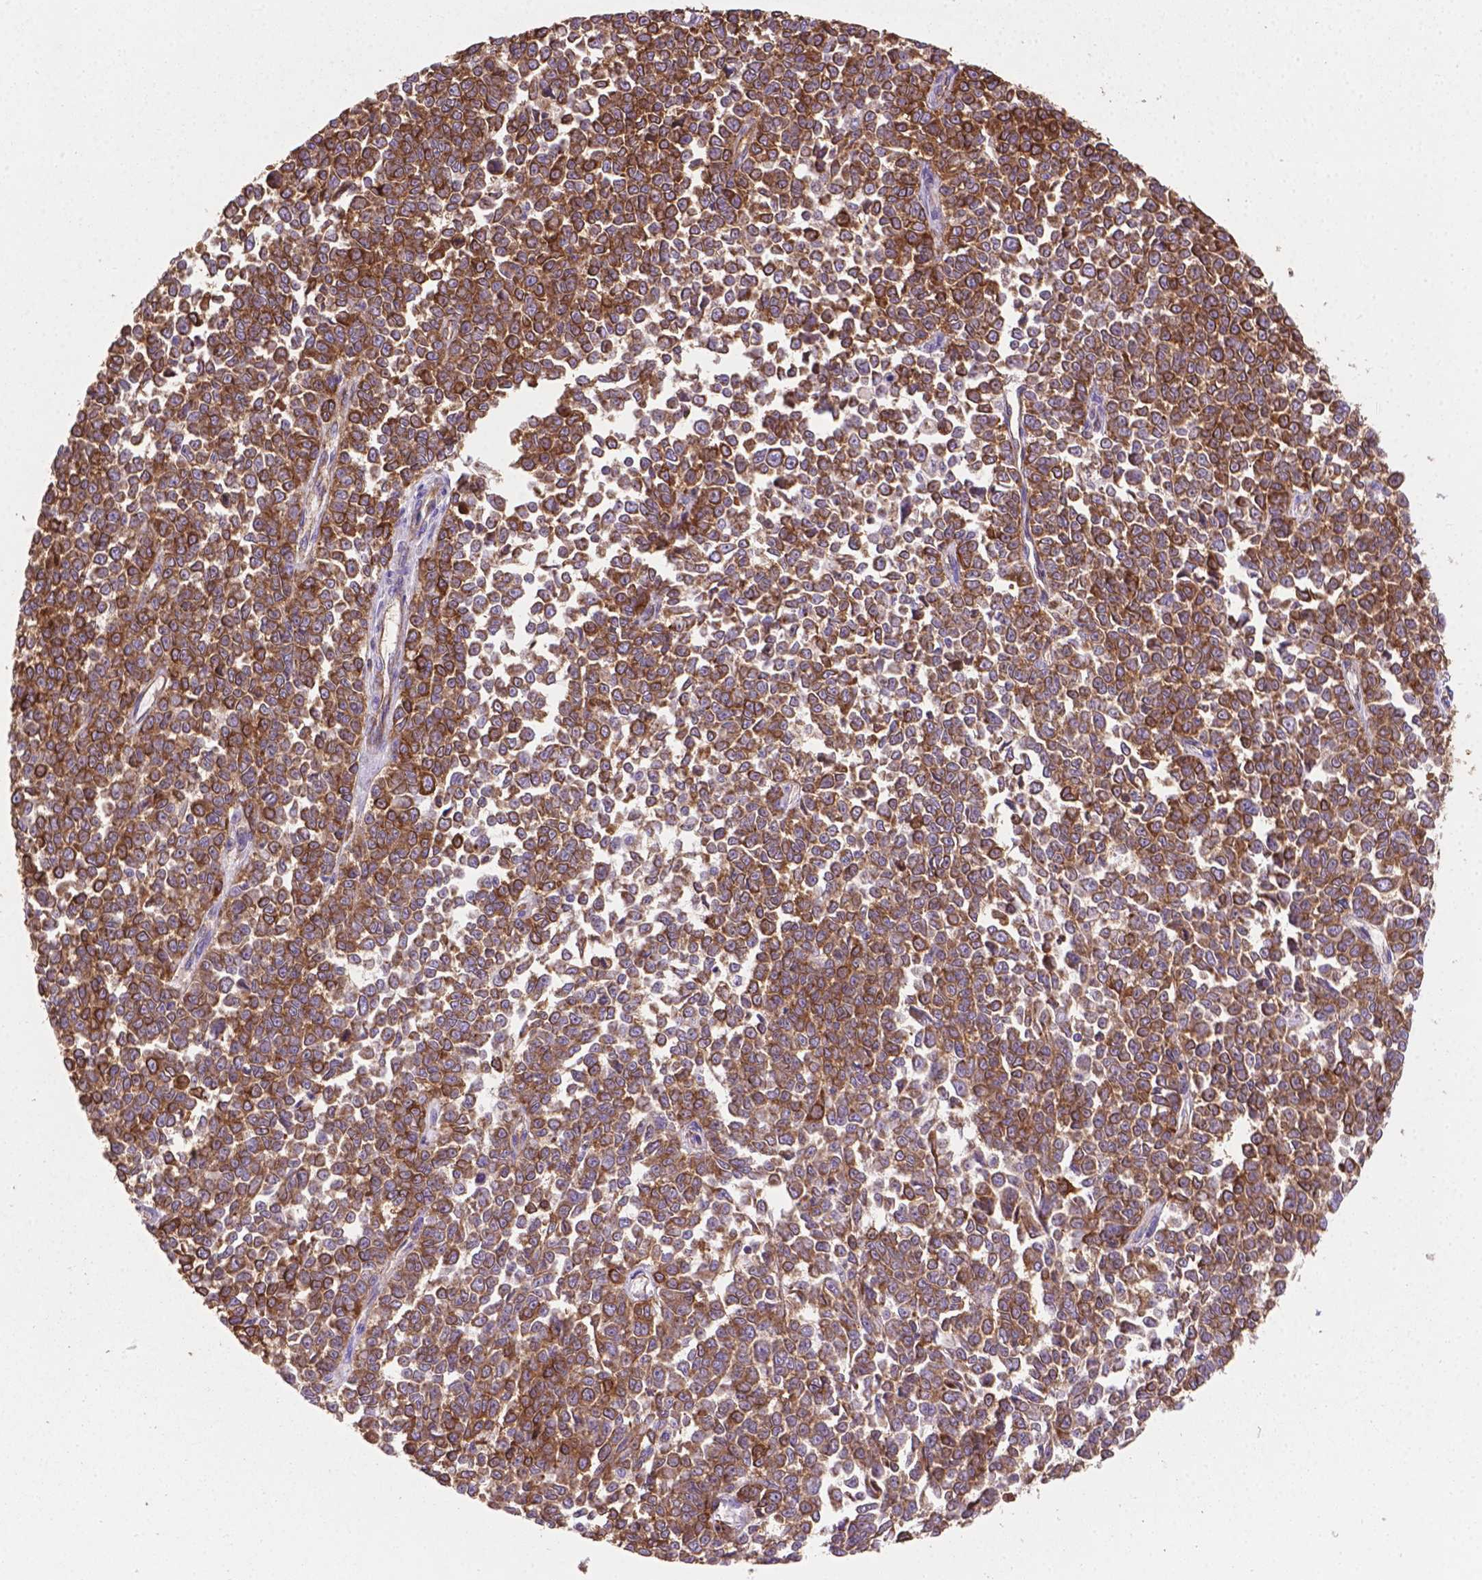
{"staining": {"intensity": "strong", "quantity": ">75%", "location": "cytoplasmic/membranous"}, "tissue": "melanoma", "cell_type": "Tumor cells", "image_type": "cancer", "snomed": [{"axis": "morphology", "description": "Malignant melanoma, NOS"}, {"axis": "topography", "description": "Skin"}], "caption": "Malignant melanoma stained with a protein marker displays strong staining in tumor cells.", "gene": "TCAF1", "patient": {"sex": "female", "age": 95}}